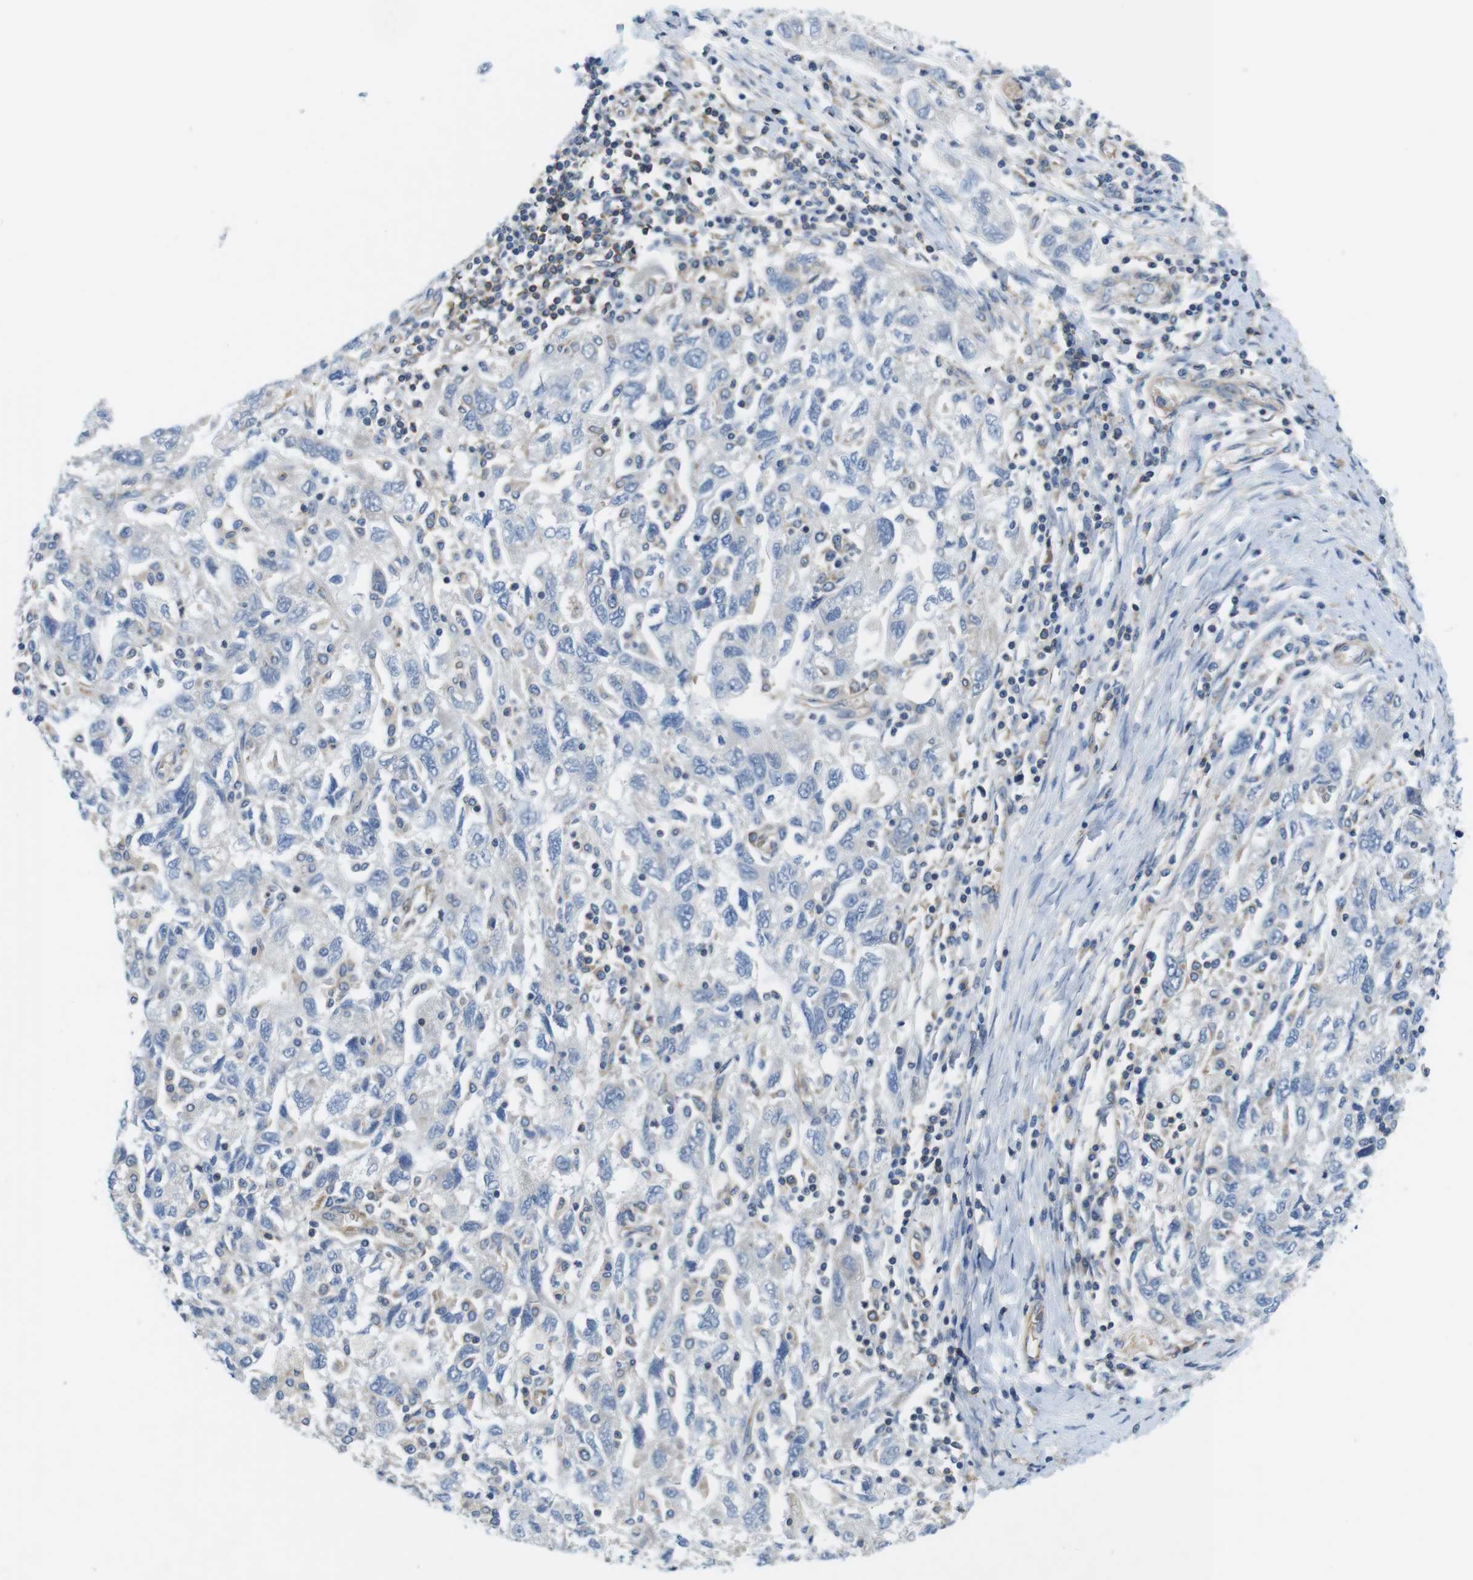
{"staining": {"intensity": "negative", "quantity": "none", "location": "none"}, "tissue": "ovarian cancer", "cell_type": "Tumor cells", "image_type": "cancer", "snomed": [{"axis": "morphology", "description": "Carcinoma, NOS"}, {"axis": "morphology", "description": "Cystadenocarcinoma, serous, NOS"}, {"axis": "topography", "description": "Ovary"}], "caption": "DAB immunohistochemical staining of human ovarian cancer (serous cystadenocarcinoma) shows no significant positivity in tumor cells.", "gene": "DCLK1", "patient": {"sex": "female", "age": 69}}